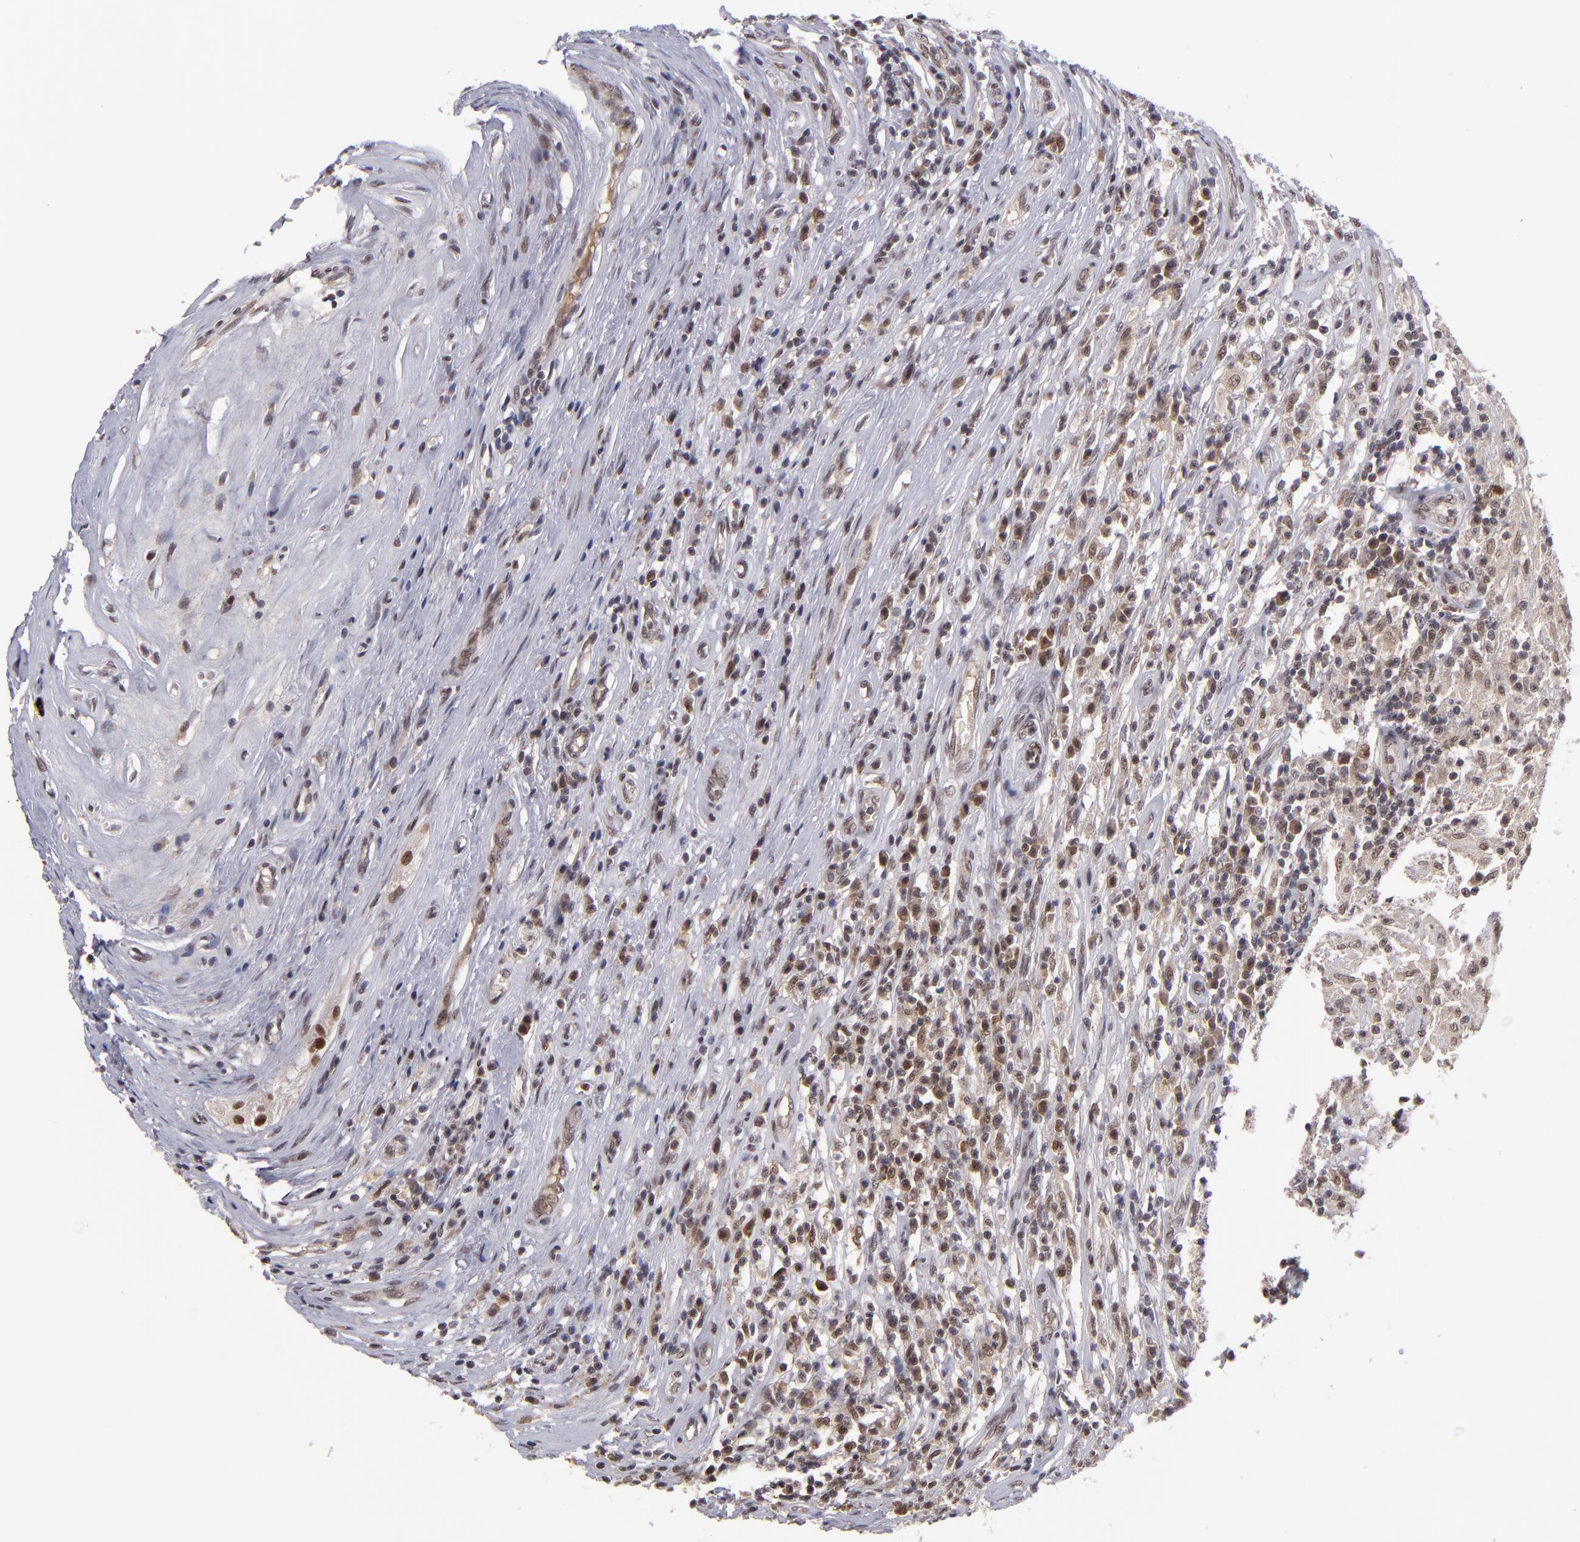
{"staining": {"intensity": "moderate", "quantity": ">75%", "location": "cytoplasmic/membranous,nuclear"}, "tissue": "testis cancer", "cell_type": "Tumor cells", "image_type": "cancer", "snomed": [{"axis": "morphology", "description": "Seminoma, NOS"}, {"axis": "topography", "description": "Testis"}], "caption": "Protein staining reveals moderate cytoplasmic/membranous and nuclear staining in approximately >75% of tumor cells in testis cancer (seminoma). (Brightfield microscopy of DAB IHC at high magnification).", "gene": "EP300", "patient": {"sex": "male", "age": 34}}